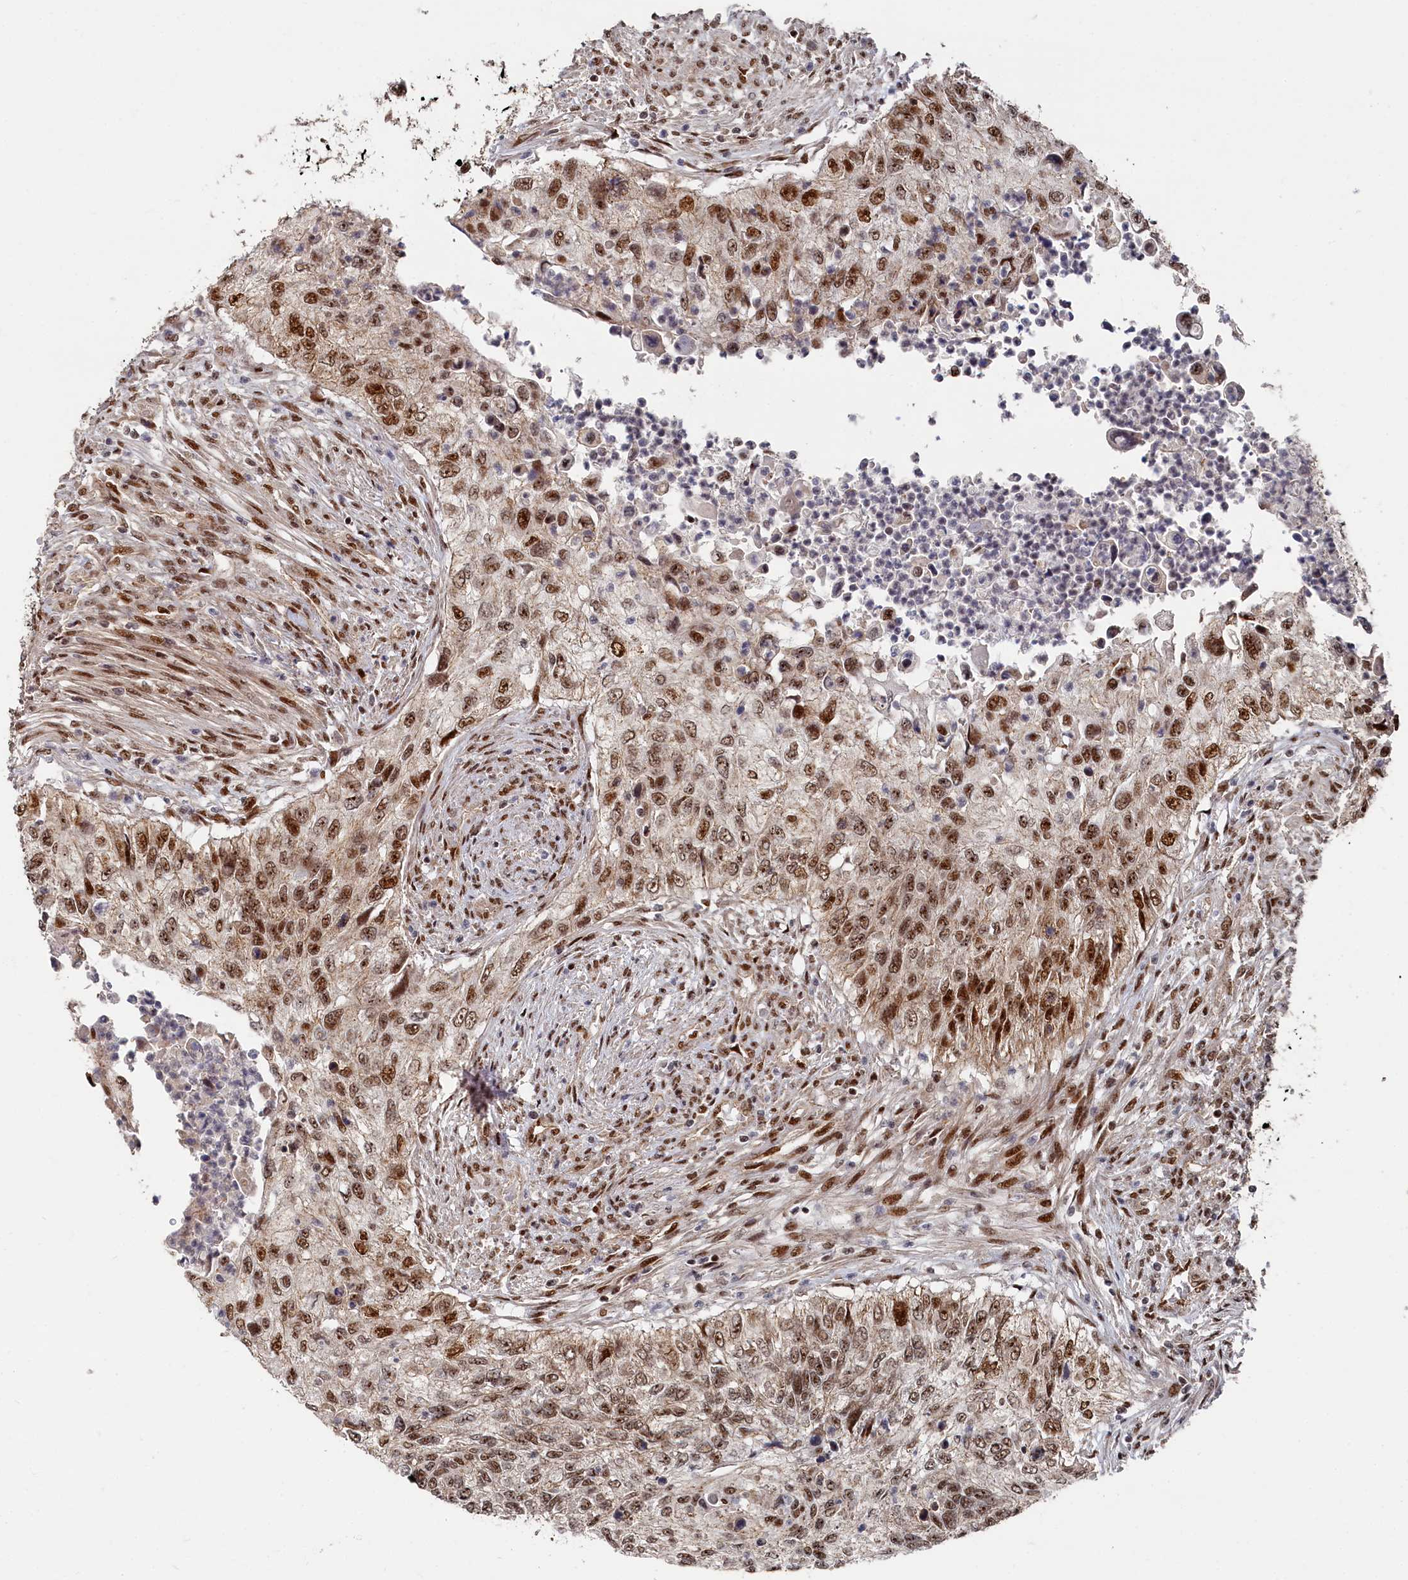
{"staining": {"intensity": "strong", "quantity": ">75%", "location": "nuclear"}, "tissue": "urothelial cancer", "cell_type": "Tumor cells", "image_type": "cancer", "snomed": [{"axis": "morphology", "description": "Urothelial carcinoma, High grade"}, {"axis": "topography", "description": "Urinary bladder"}], "caption": "Immunohistochemical staining of human high-grade urothelial carcinoma displays high levels of strong nuclear positivity in about >75% of tumor cells. (DAB (3,3'-diaminobenzidine) IHC, brown staining for protein, blue staining for nuclei).", "gene": "BUB3", "patient": {"sex": "female", "age": 60}}